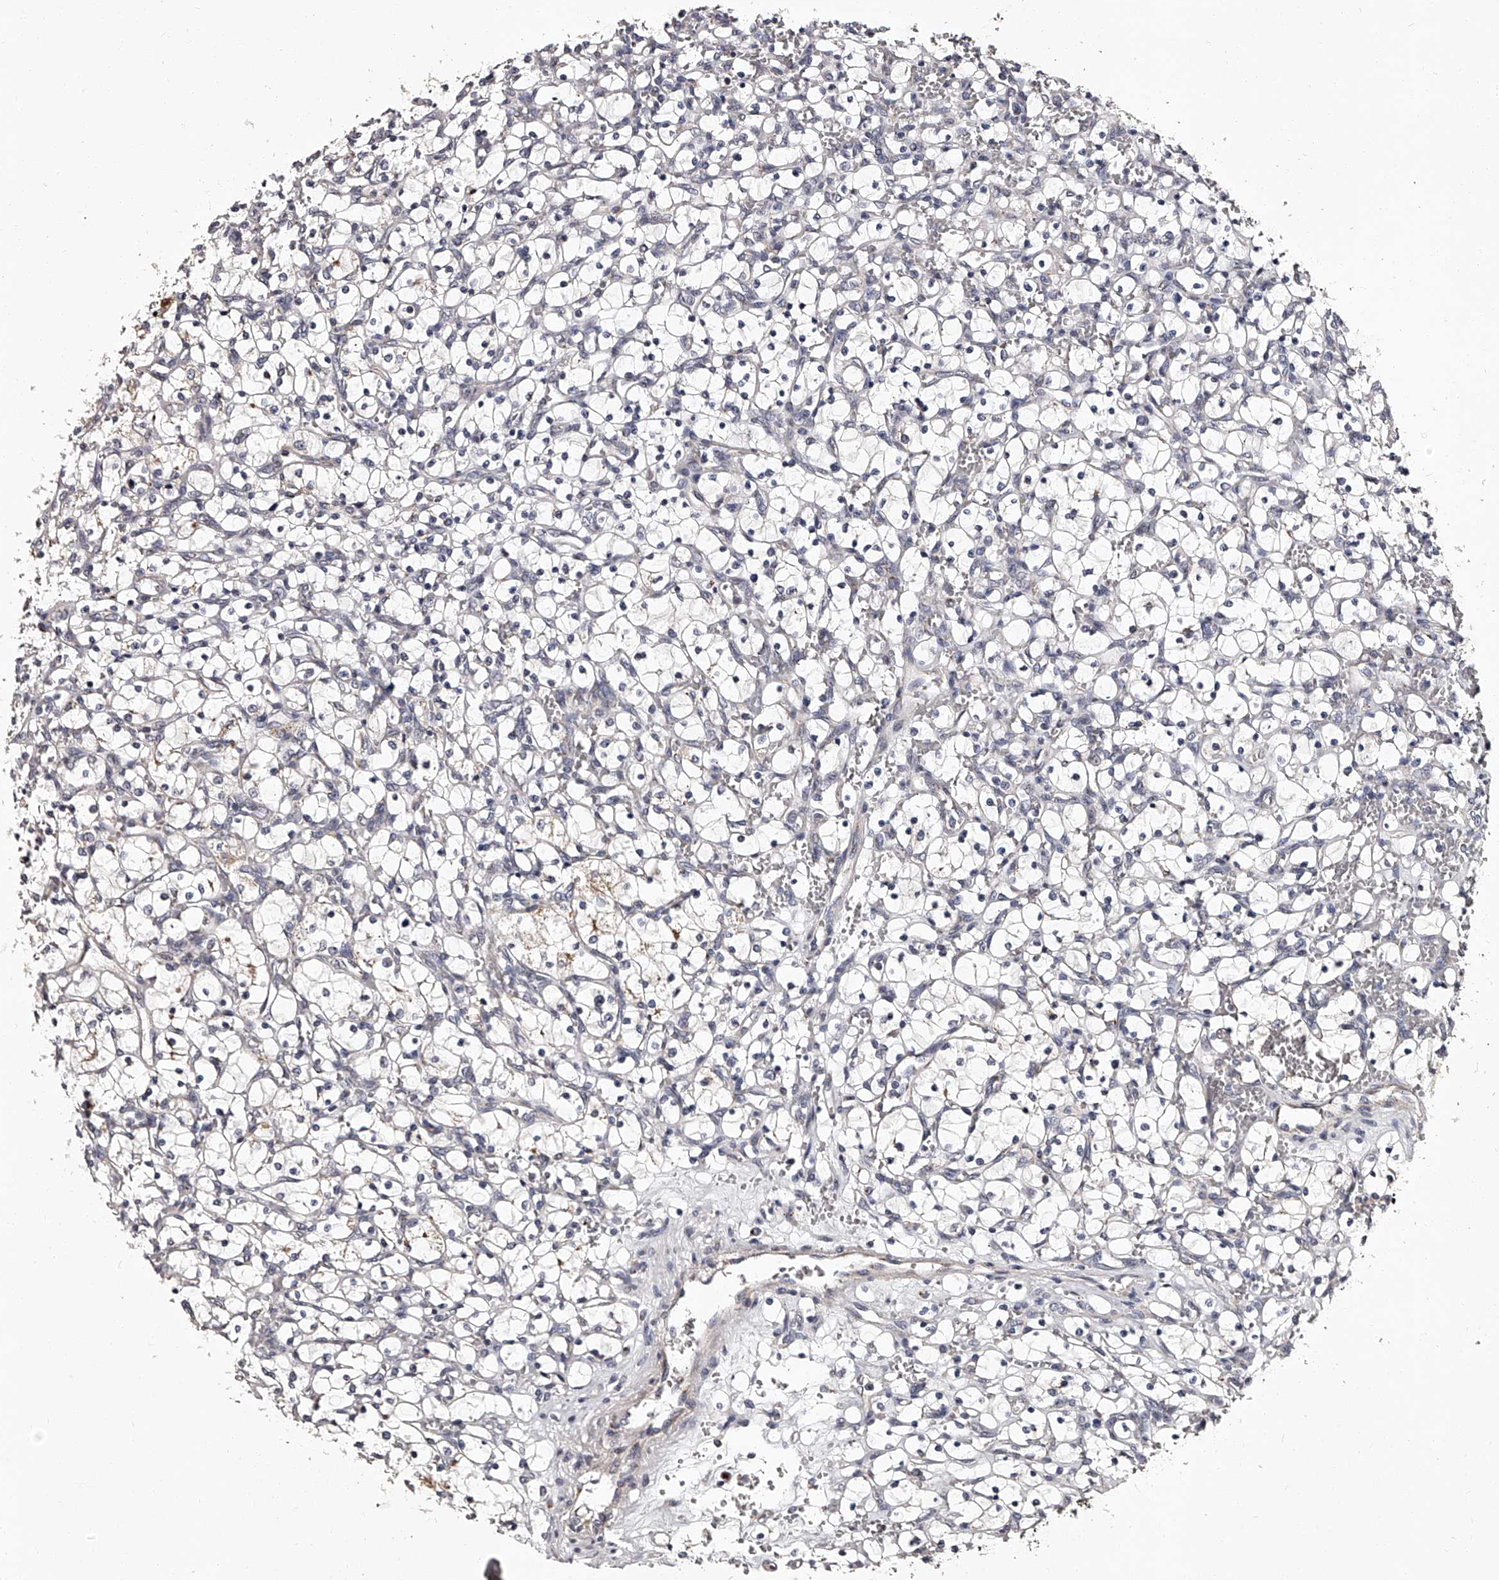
{"staining": {"intensity": "negative", "quantity": "none", "location": "none"}, "tissue": "renal cancer", "cell_type": "Tumor cells", "image_type": "cancer", "snomed": [{"axis": "morphology", "description": "Adenocarcinoma, NOS"}, {"axis": "topography", "description": "Kidney"}], "caption": "Tumor cells show no significant expression in renal adenocarcinoma.", "gene": "RSC1A1", "patient": {"sex": "female", "age": 69}}